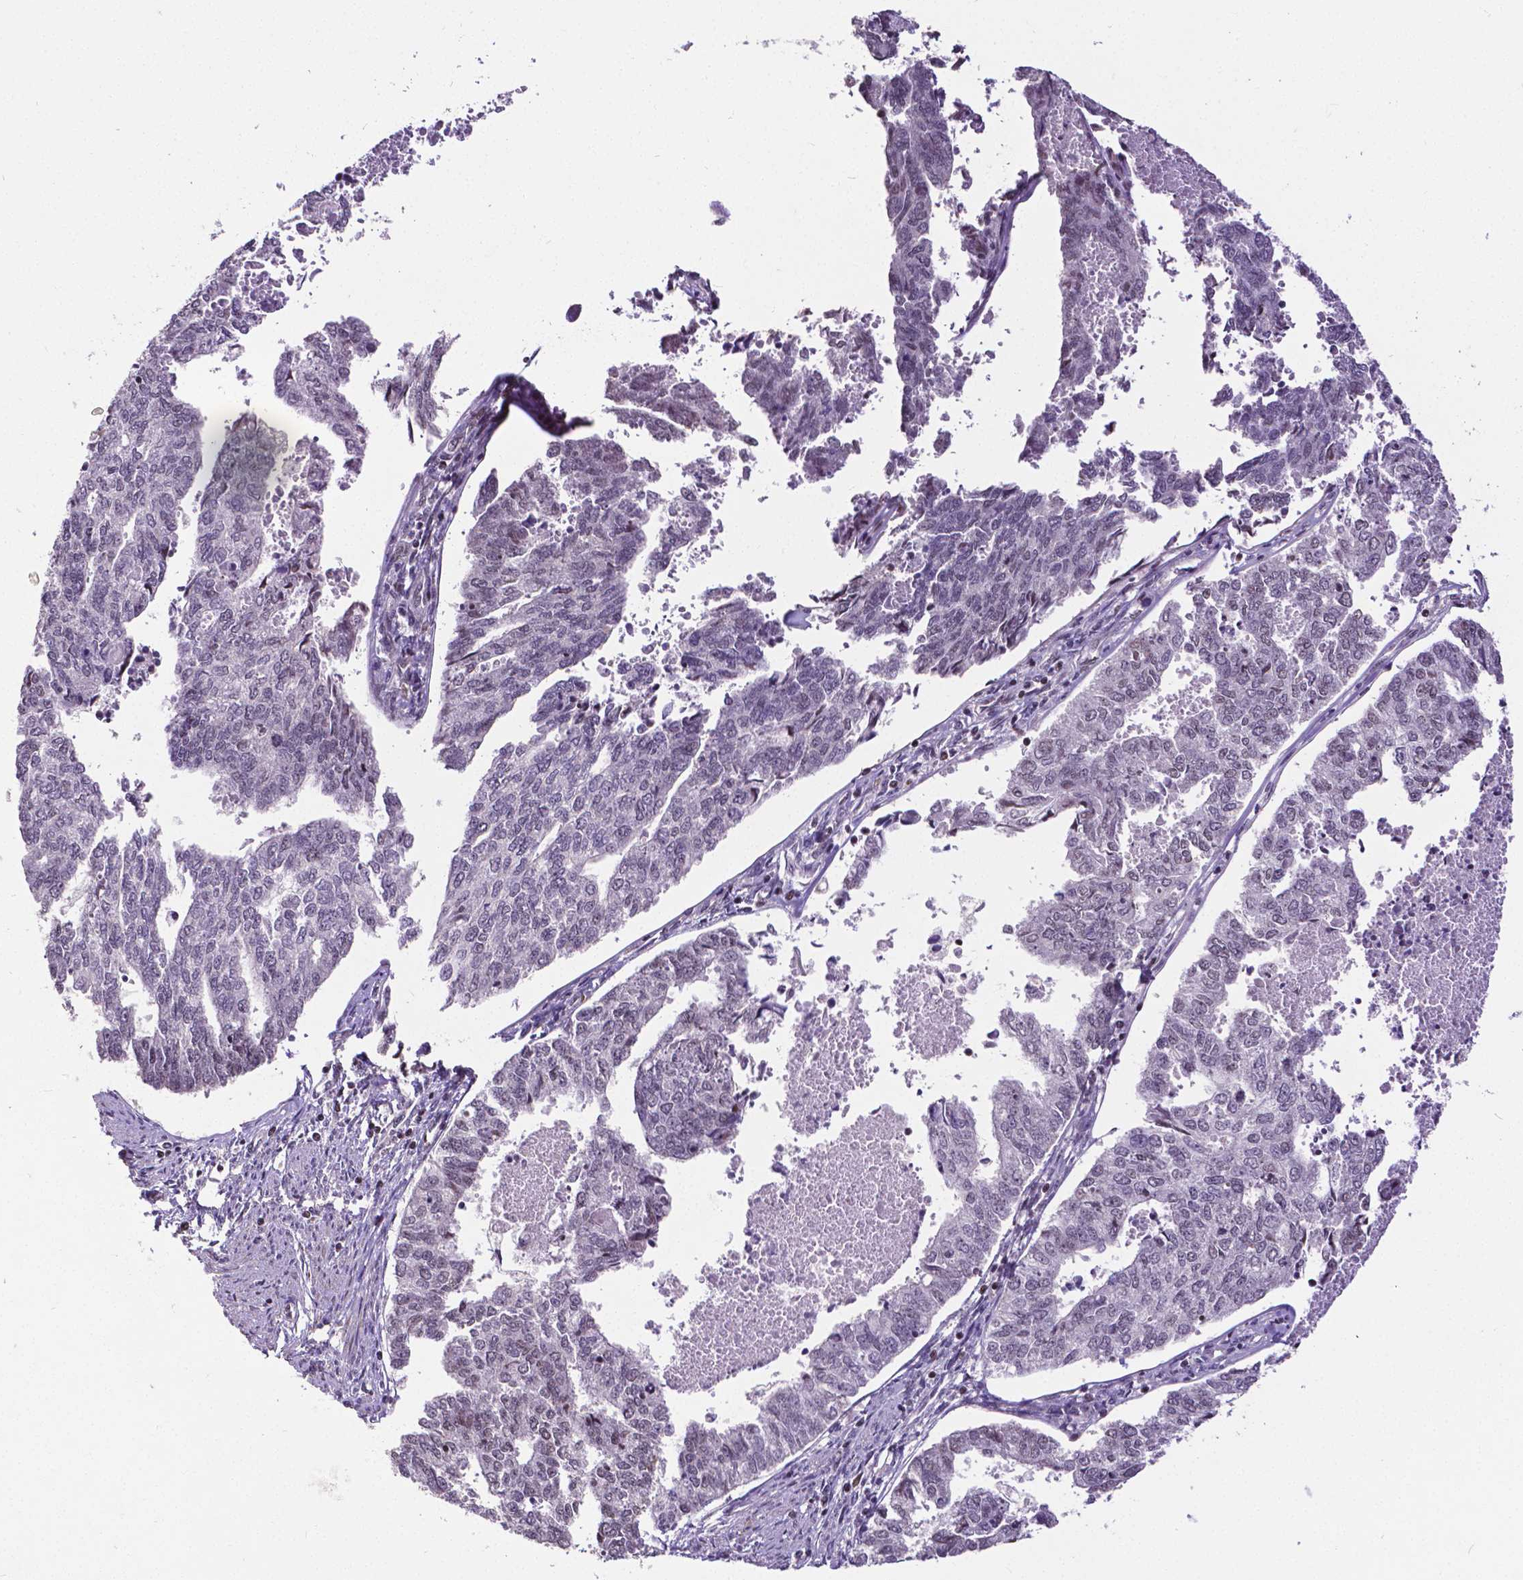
{"staining": {"intensity": "negative", "quantity": "none", "location": "none"}, "tissue": "endometrial cancer", "cell_type": "Tumor cells", "image_type": "cancer", "snomed": [{"axis": "morphology", "description": "Adenocarcinoma, NOS"}, {"axis": "topography", "description": "Endometrium"}], "caption": "IHC micrograph of neoplastic tissue: endometrial cancer (adenocarcinoma) stained with DAB reveals no significant protein positivity in tumor cells.", "gene": "CTCF", "patient": {"sex": "female", "age": 73}}